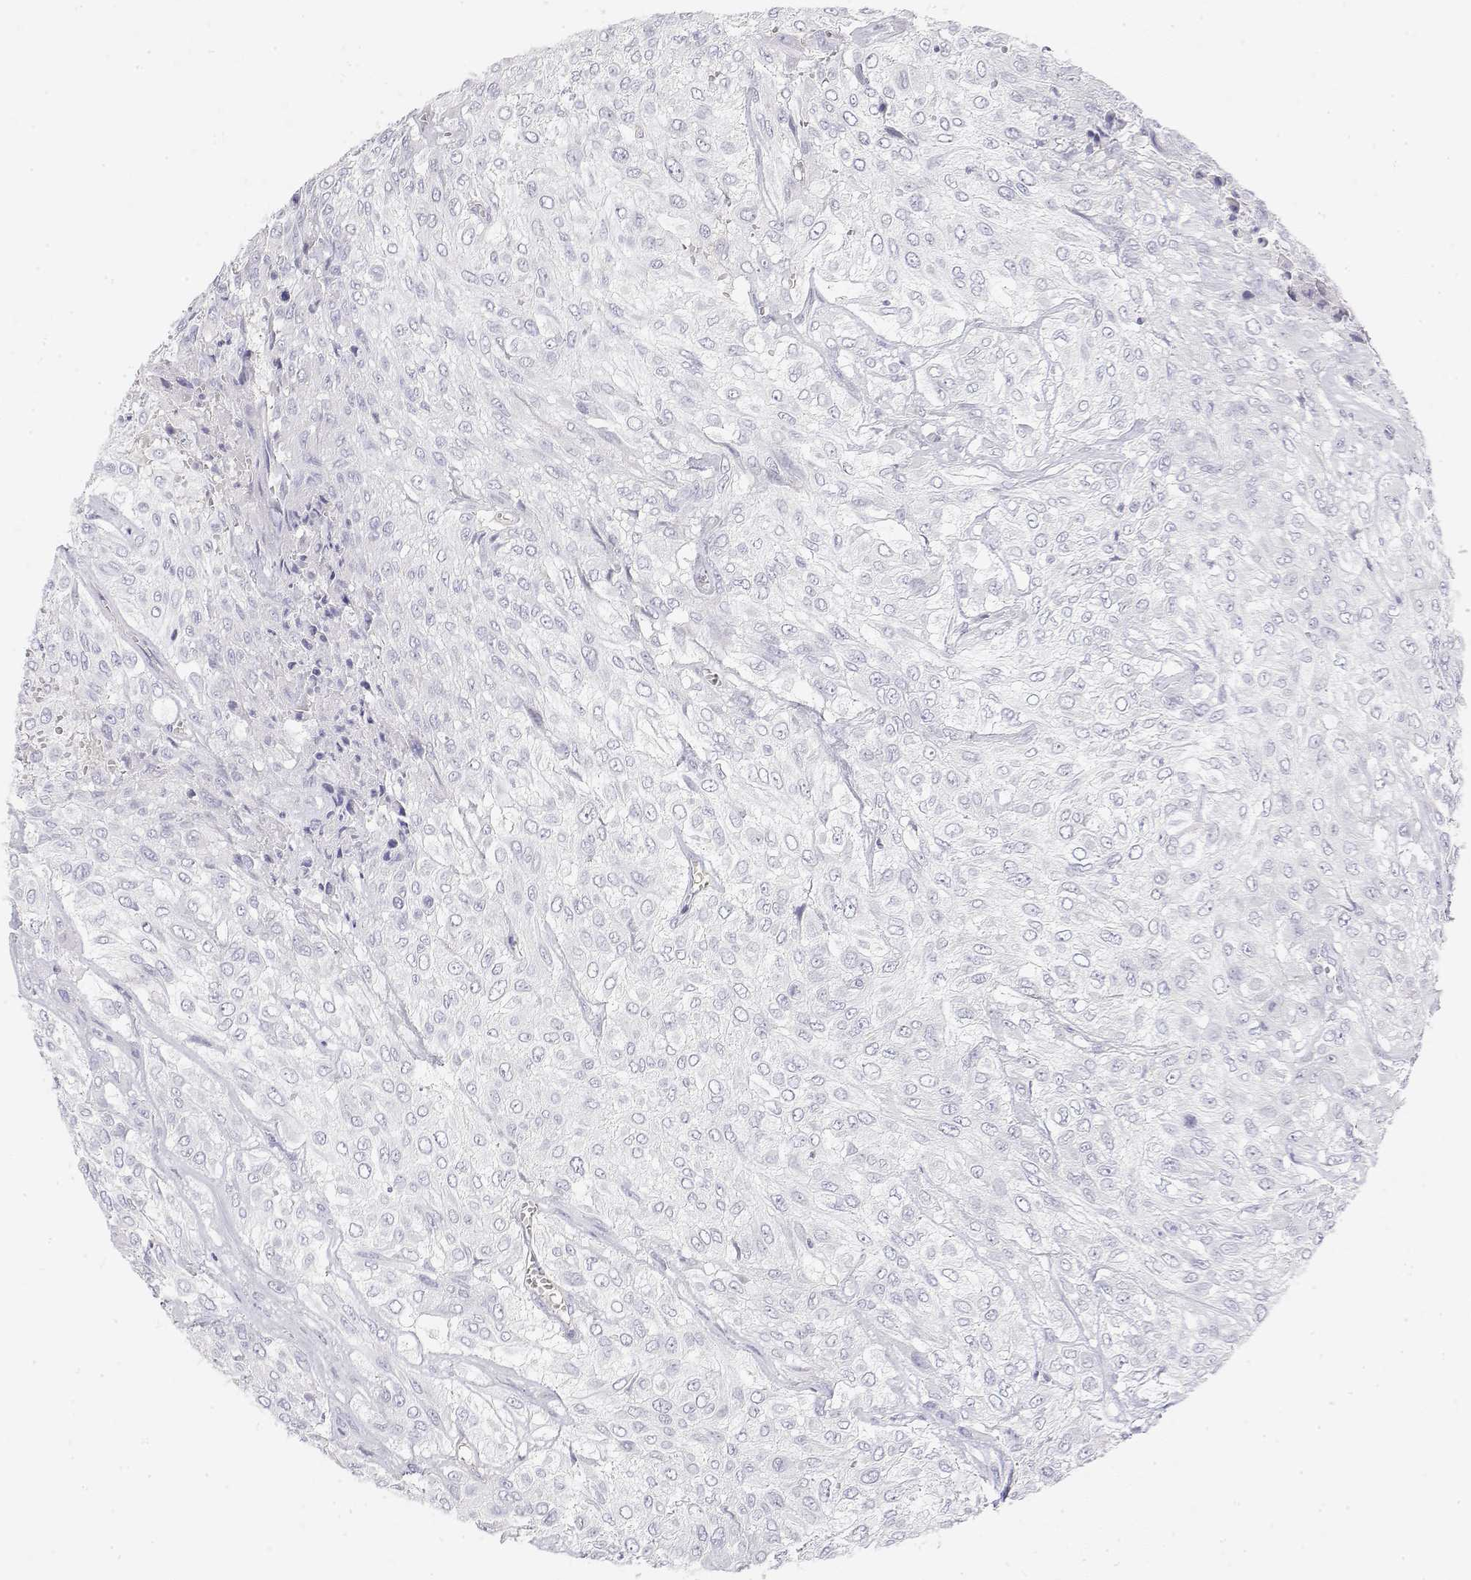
{"staining": {"intensity": "negative", "quantity": "none", "location": "none"}, "tissue": "urothelial cancer", "cell_type": "Tumor cells", "image_type": "cancer", "snomed": [{"axis": "morphology", "description": "Urothelial carcinoma, High grade"}, {"axis": "topography", "description": "Urinary bladder"}], "caption": "Tumor cells are negative for protein expression in human urothelial carcinoma (high-grade). (Immunohistochemistry (ihc), brightfield microscopy, high magnification).", "gene": "MISP", "patient": {"sex": "male", "age": 57}}